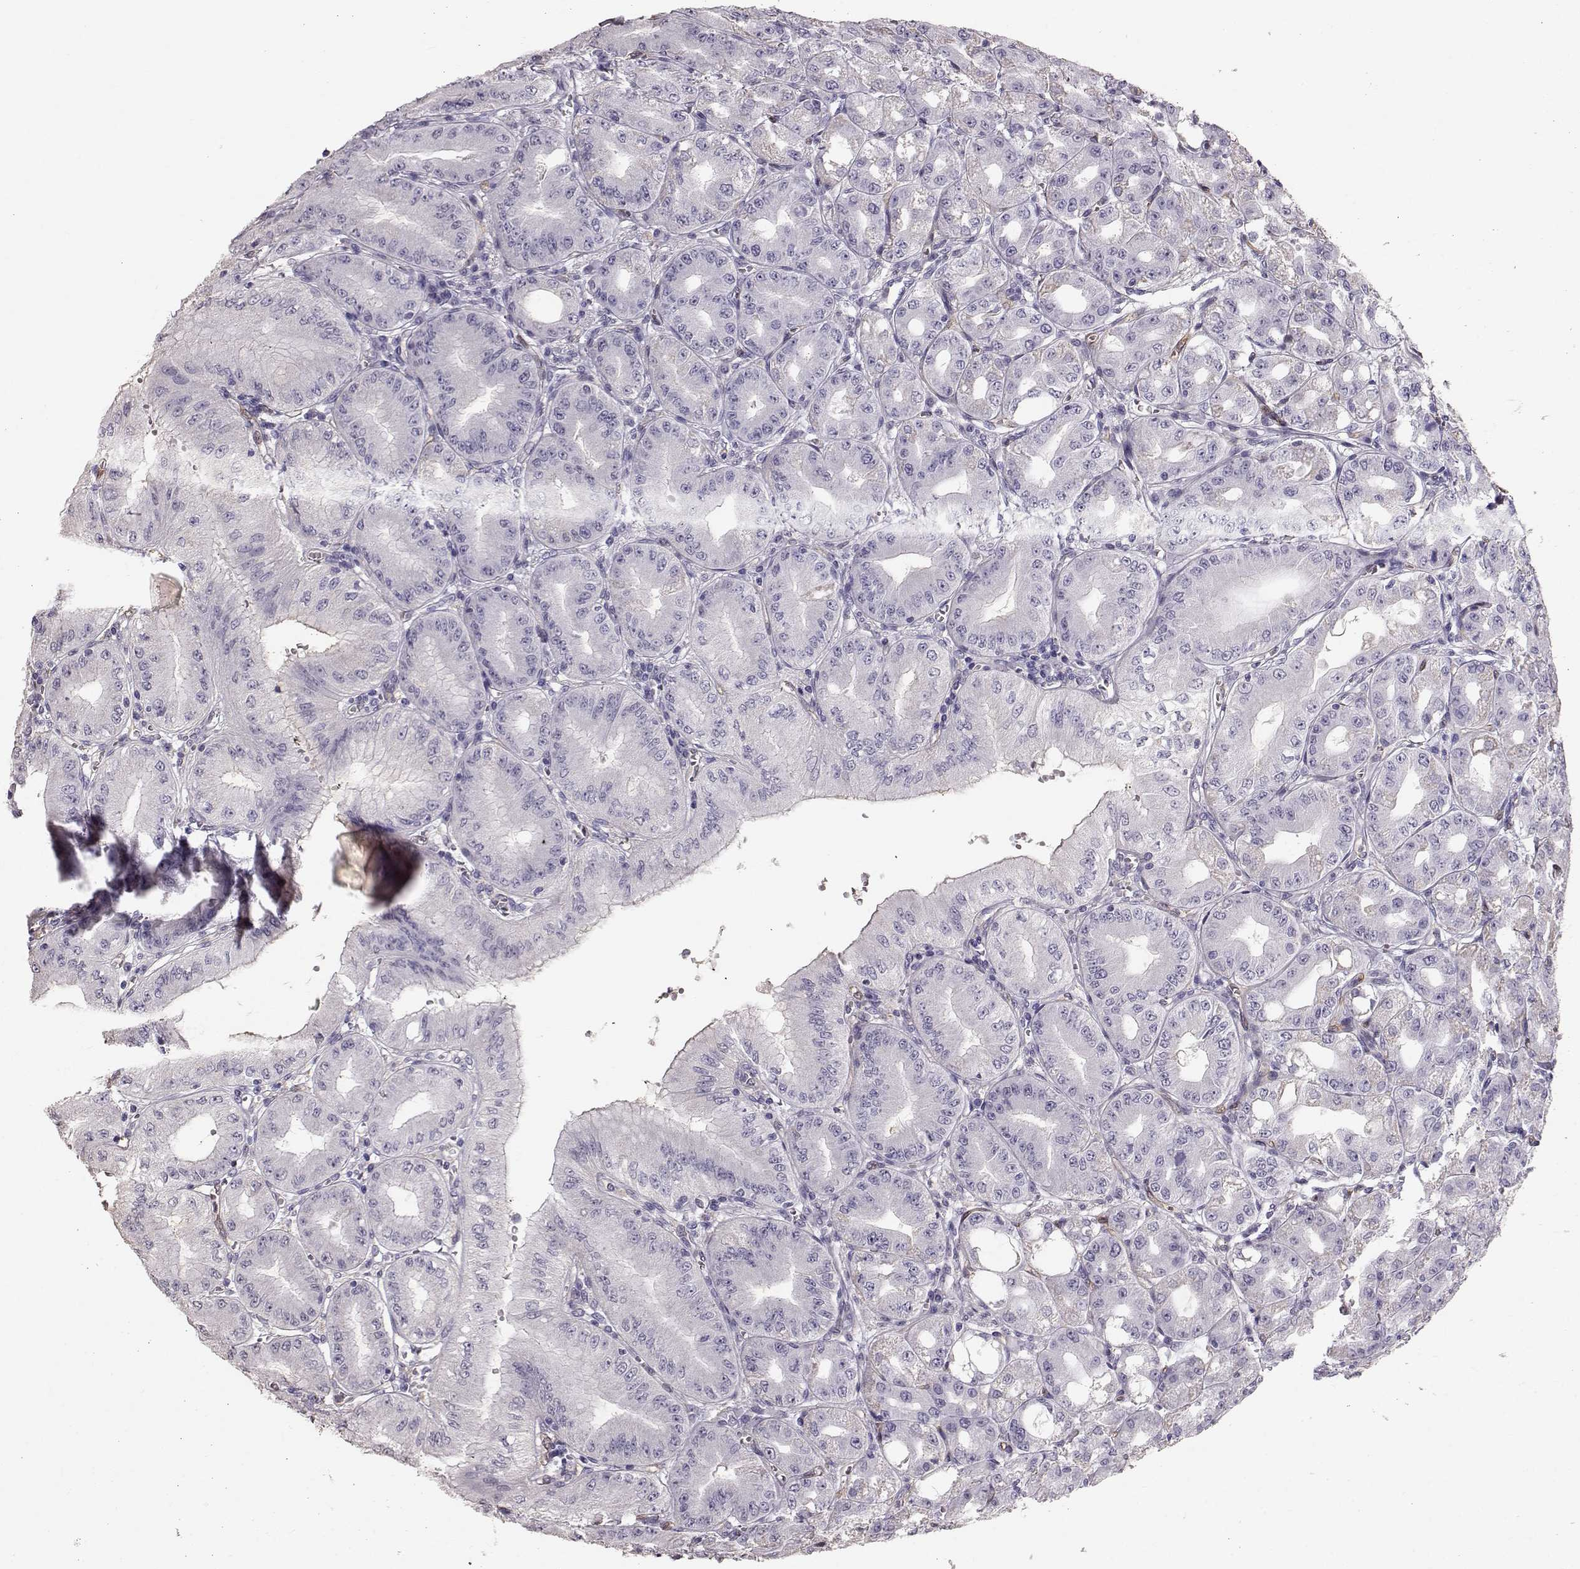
{"staining": {"intensity": "negative", "quantity": "none", "location": "none"}, "tissue": "stomach", "cell_type": "Glandular cells", "image_type": "normal", "snomed": [{"axis": "morphology", "description": "Normal tissue, NOS"}, {"axis": "topography", "description": "Stomach, lower"}], "caption": "The image displays no significant expression in glandular cells of stomach. (DAB (3,3'-diaminobenzidine) immunohistochemistry, high magnification).", "gene": "POU1F1", "patient": {"sex": "male", "age": 71}}